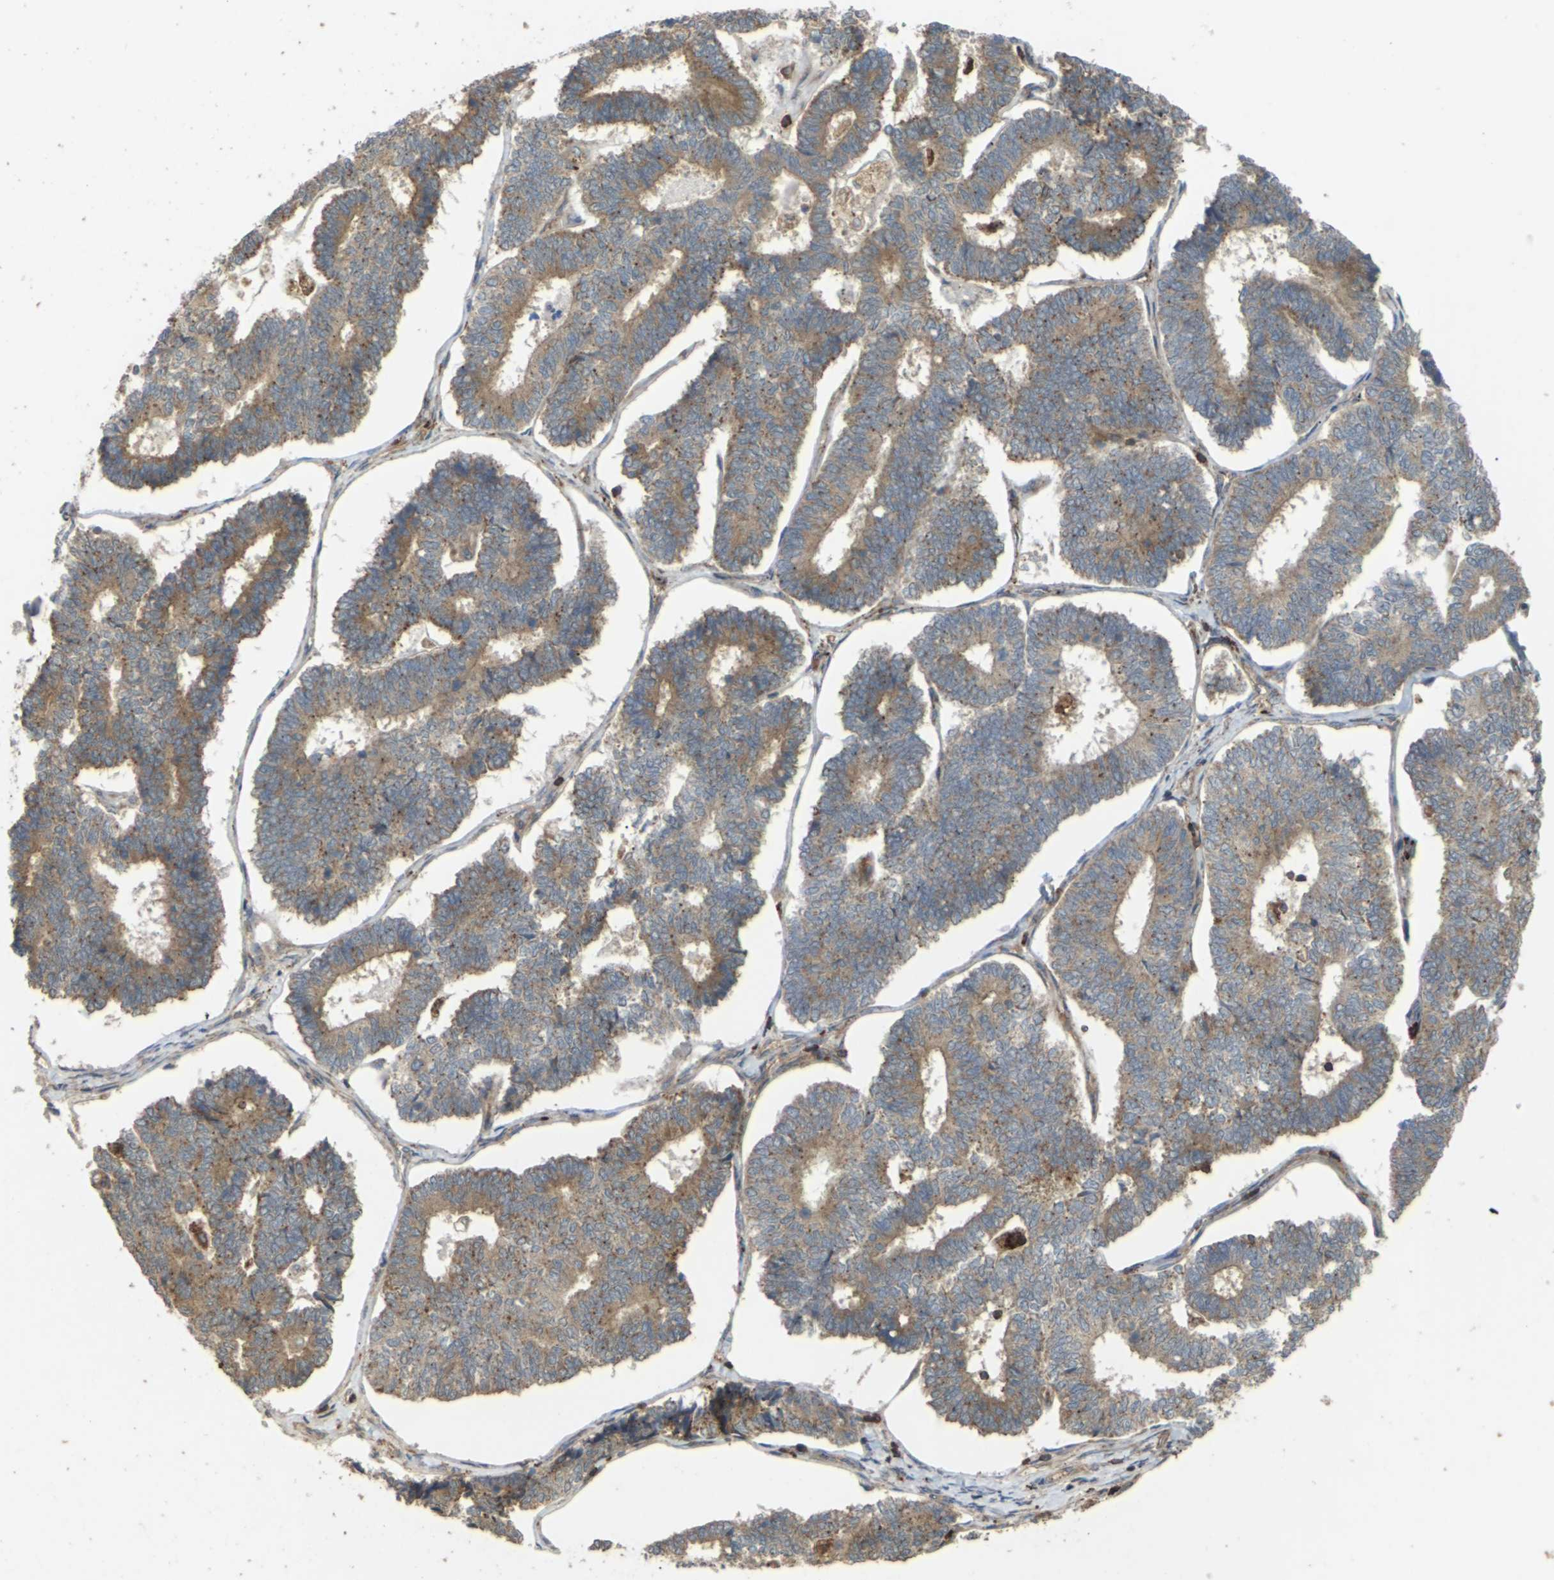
{"staining": {"intensity": "moderate", "quantity": "25%-75%", "location": "cytoplasmic/membranous"}, "tissue": "endometrial cancer", "cell_type": "Tumor cells", "image_type": "cancer", "snomed": [{"axis": "morphology", "description": "Adenocarcinoma, NOS"}, {"axis": "topography", "description": "Endometrium"}], "caption": "Endometrial cancer tissue displays moderate cytoplasmic/membranous staining in about 25%-75% of tumor cells, visualized by immunohistochemistry.", "gene": "KSR1", "patient": {"sex": "female", "age": 70}}